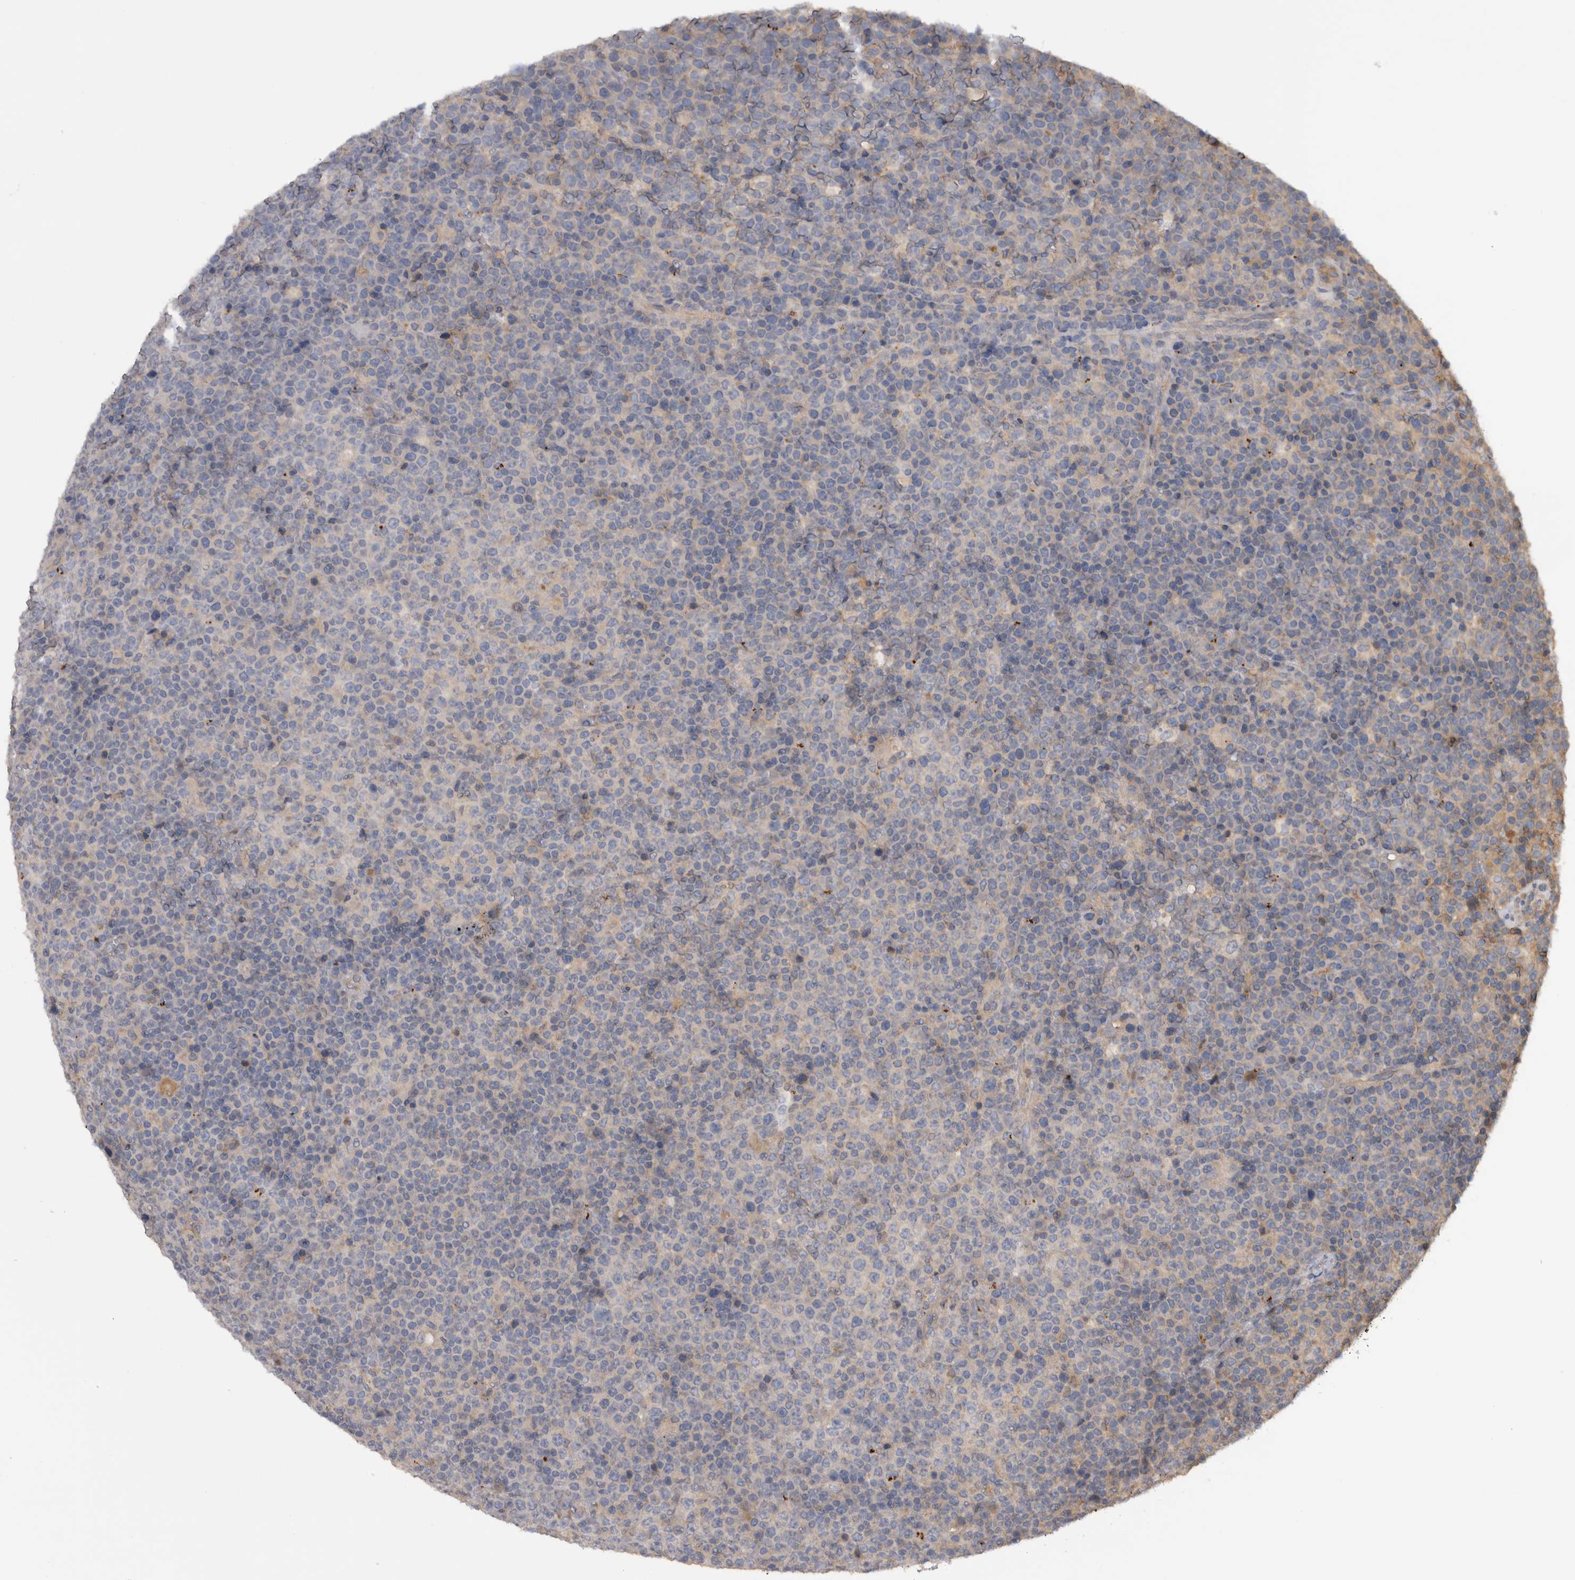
{"staining": {"intensity": "negative", "quantity": "none", "location": "none"}, "tissue": "lymphoma", "cell_type": "Tumor cells", "image_type": "cancer", "snomed": [{"axis": "morphology", "description": "Malignant lymphoma, non-Hodgkin's type, High grade"}, {"axis": "topography", "description": "Lymph node"}], "caption": "This micrograph is of malignant lymphoma, non-Hodgkin's type (high-grade) stained with immunohistochemistry to label a protein in brown with the nuclei are counter-stained blue. There is no positivity in tumor cells.", "gene": "TMED7", "patient": {"sex": "male", "age": 13}}